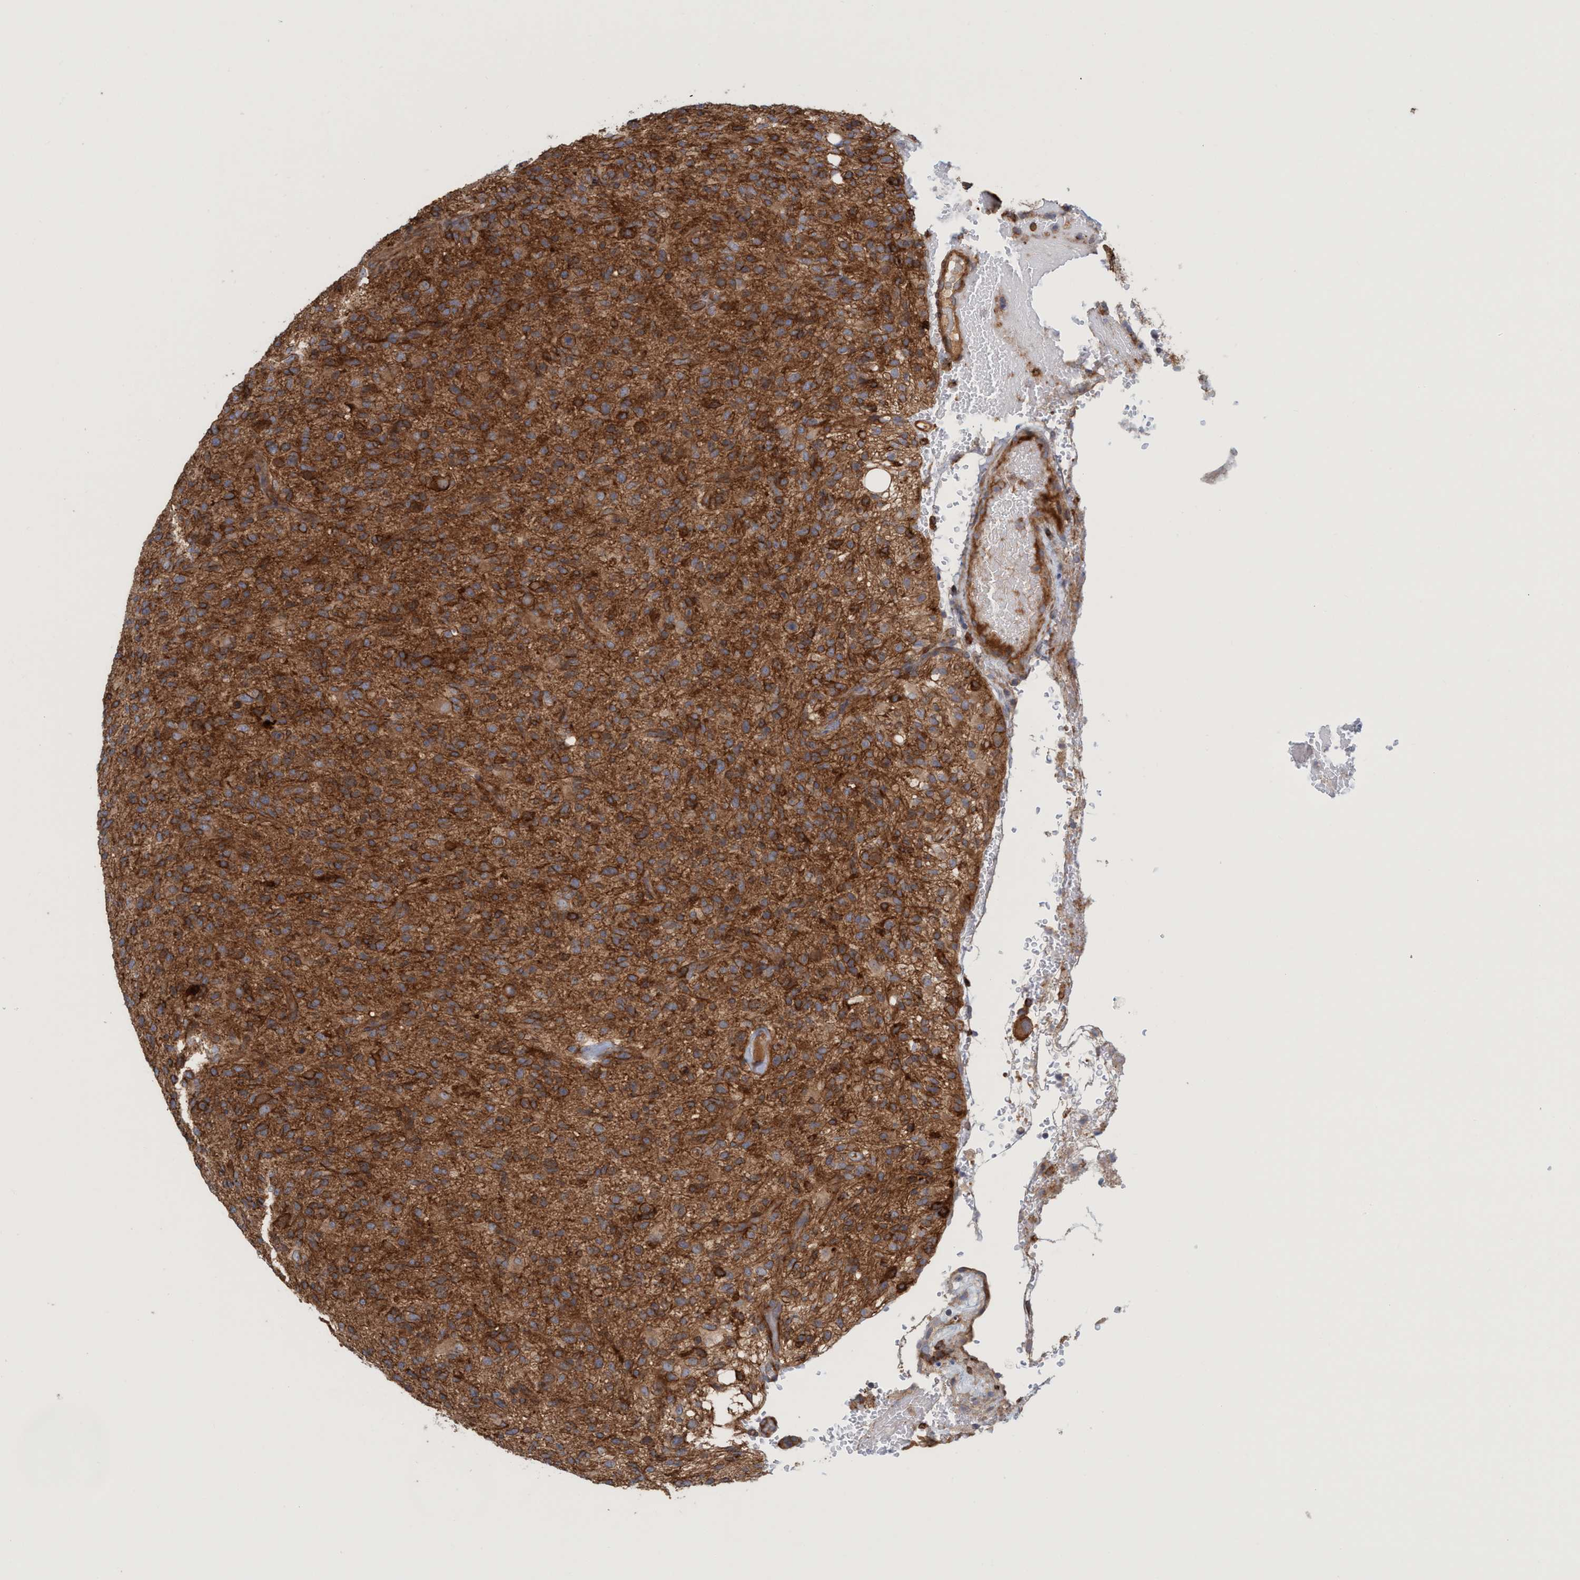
{"staining": {"intensity": "strong", "quantity": ">75%", "location": "cytoplasmic/membranous"}, "tissue": "glioma", "cell_type": "Tumor cells", "image_type": "cancer", "snomed": [{"axis": "morphology", "description": "Glioma, malignant, High grade"}, {"axis": "topography", "description": "Brain"}], "caption": "Immunohistochemical staining of glioma reveals high levels of strong cytoplasmic/membranous protein expression in about >75% of tumor cells. (Brightfield microscopy of DAB IHC at high magnification).", "gene": "SPECC1", "patient": {"sex": "male", "age": 71}}